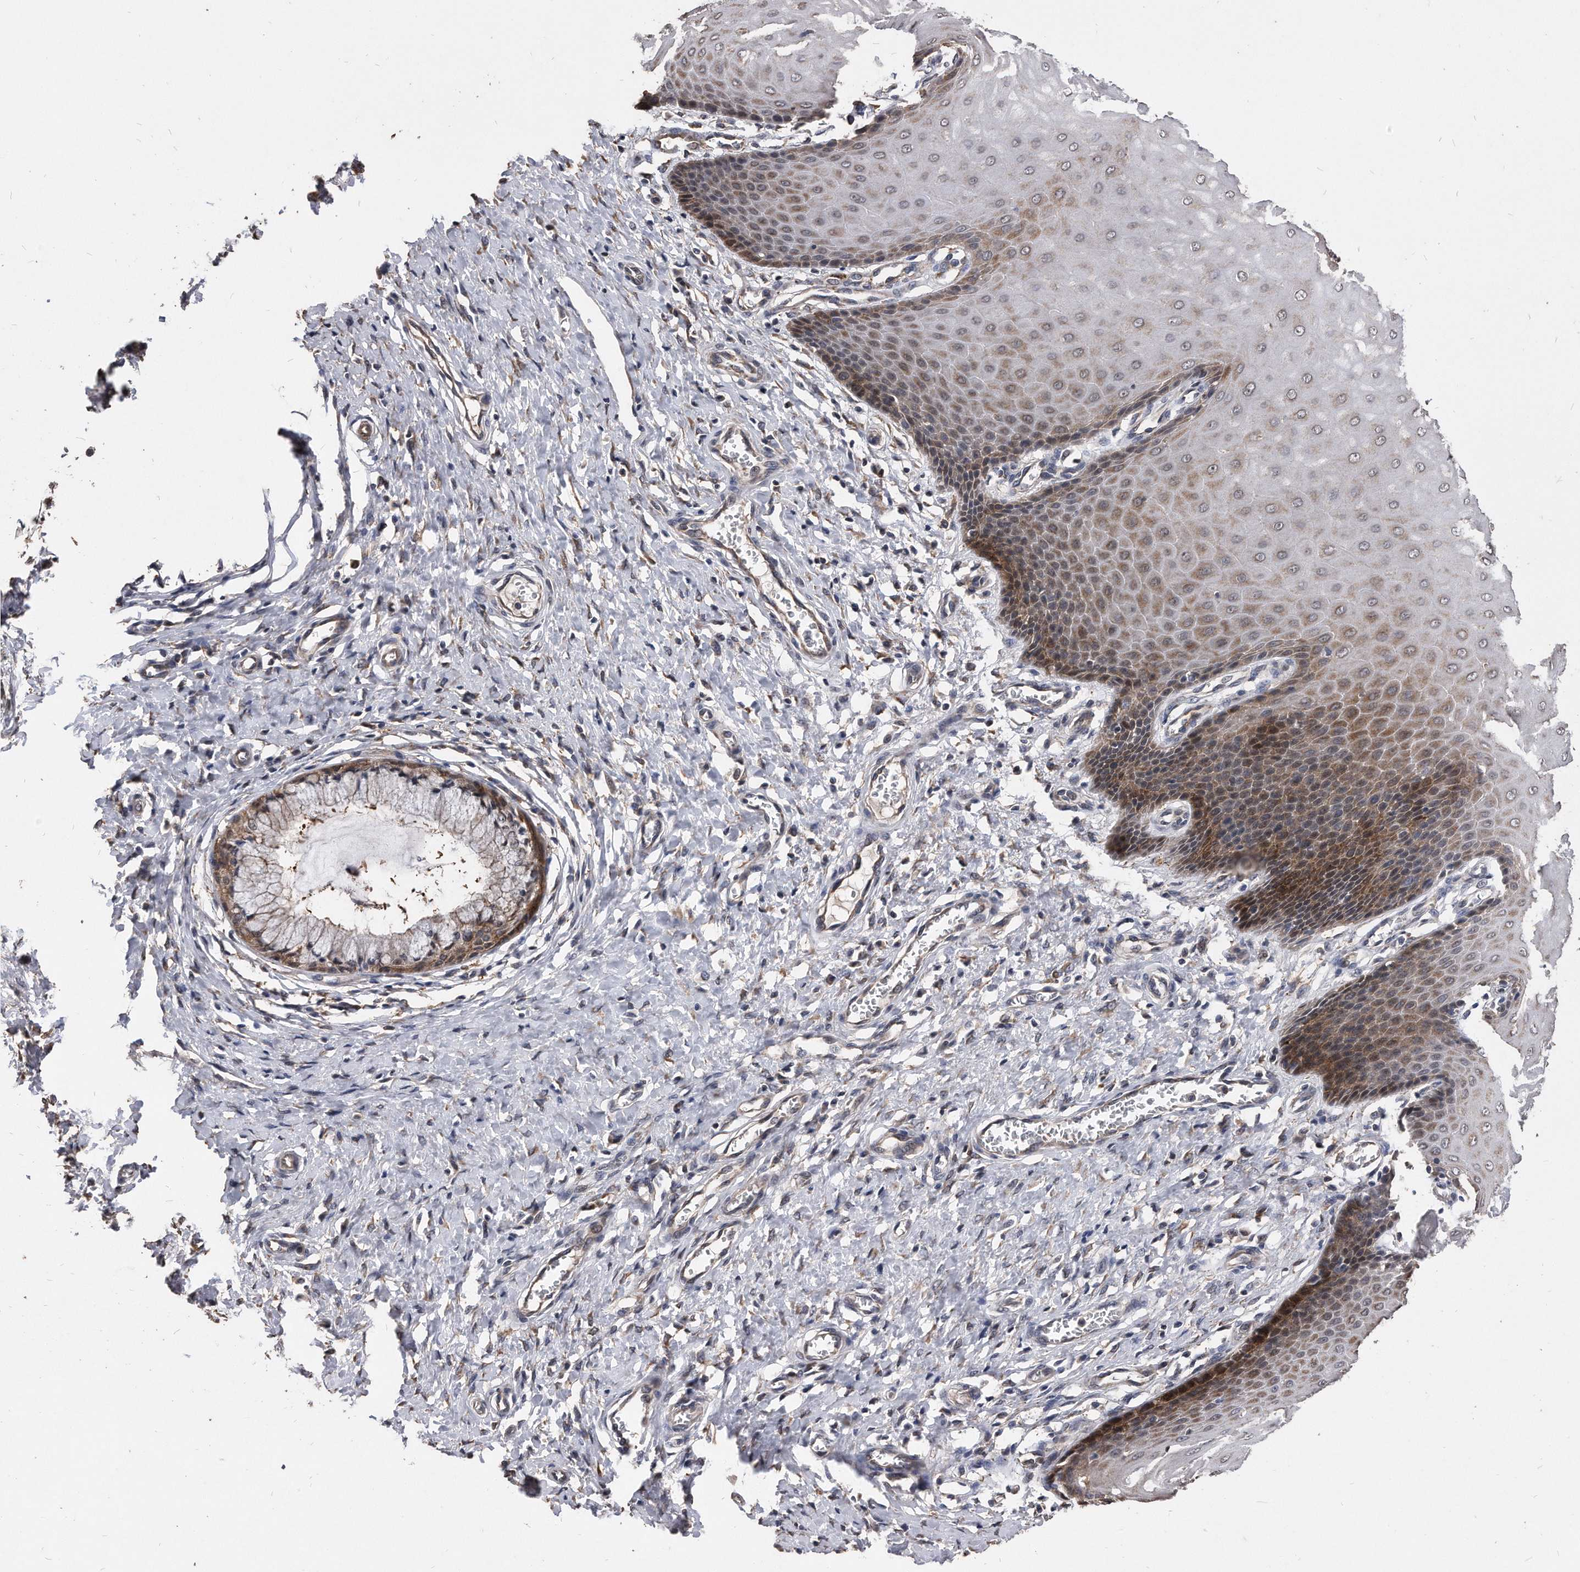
{"staining": {"intensity": "moderate", "quantity": ">75%", "location": "cytoplasmic/membranous"}, "tissue": "cervix", "cell_type": "Glandular cells", "image_type": "normal", "snomed": [{"axis": "morphology", "description": "Normal tissue, NOS"}, {"axis": "topography", "description": "Cervix"}], "caption": "Protein expression analysis of normal human cervix reveals moderate cytoplasmic/membranous expression in about >75% of glandular cells.", "gene": "IL20RA", "patient": {"sex": "female", "age": 55}}